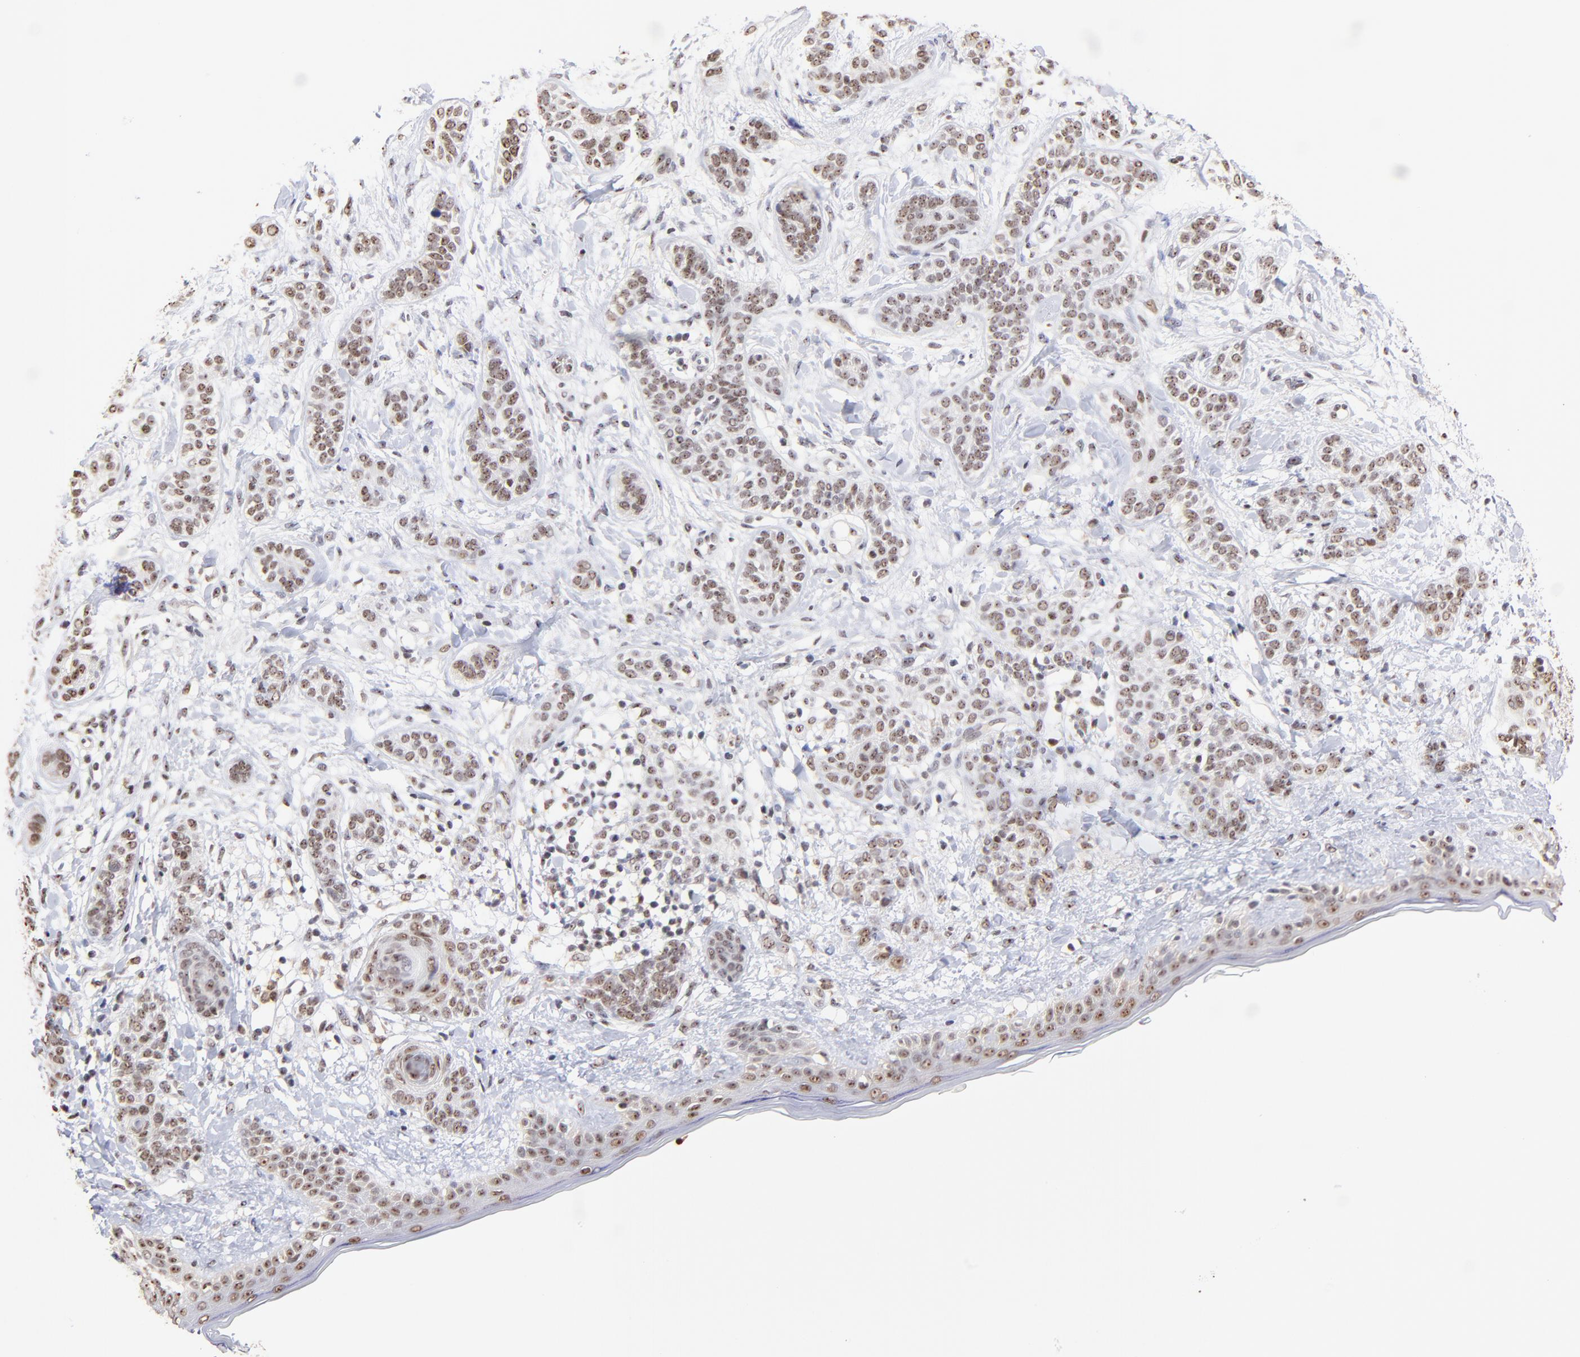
{"staining": {"intensity": "weak", "quantity": ">75%", "location": "nuclear"}, "tissue": "skin cancer", "cell_type": "Tumor cells", "image_type": "cancer", "snomed": [{"axis": "morphology", "description": "Normal tissue, NOS"}, {"axis": "morphology", "description": "Basal cell carcinoma"}, {"axis": "topography", "description": "Skin"}], "caption": "Weak nuclear positivity is seen in about >75% of tumor cells in skin cancer.", "gene": "ZNF670", "patient": {"sex": "male", "age": 63}}